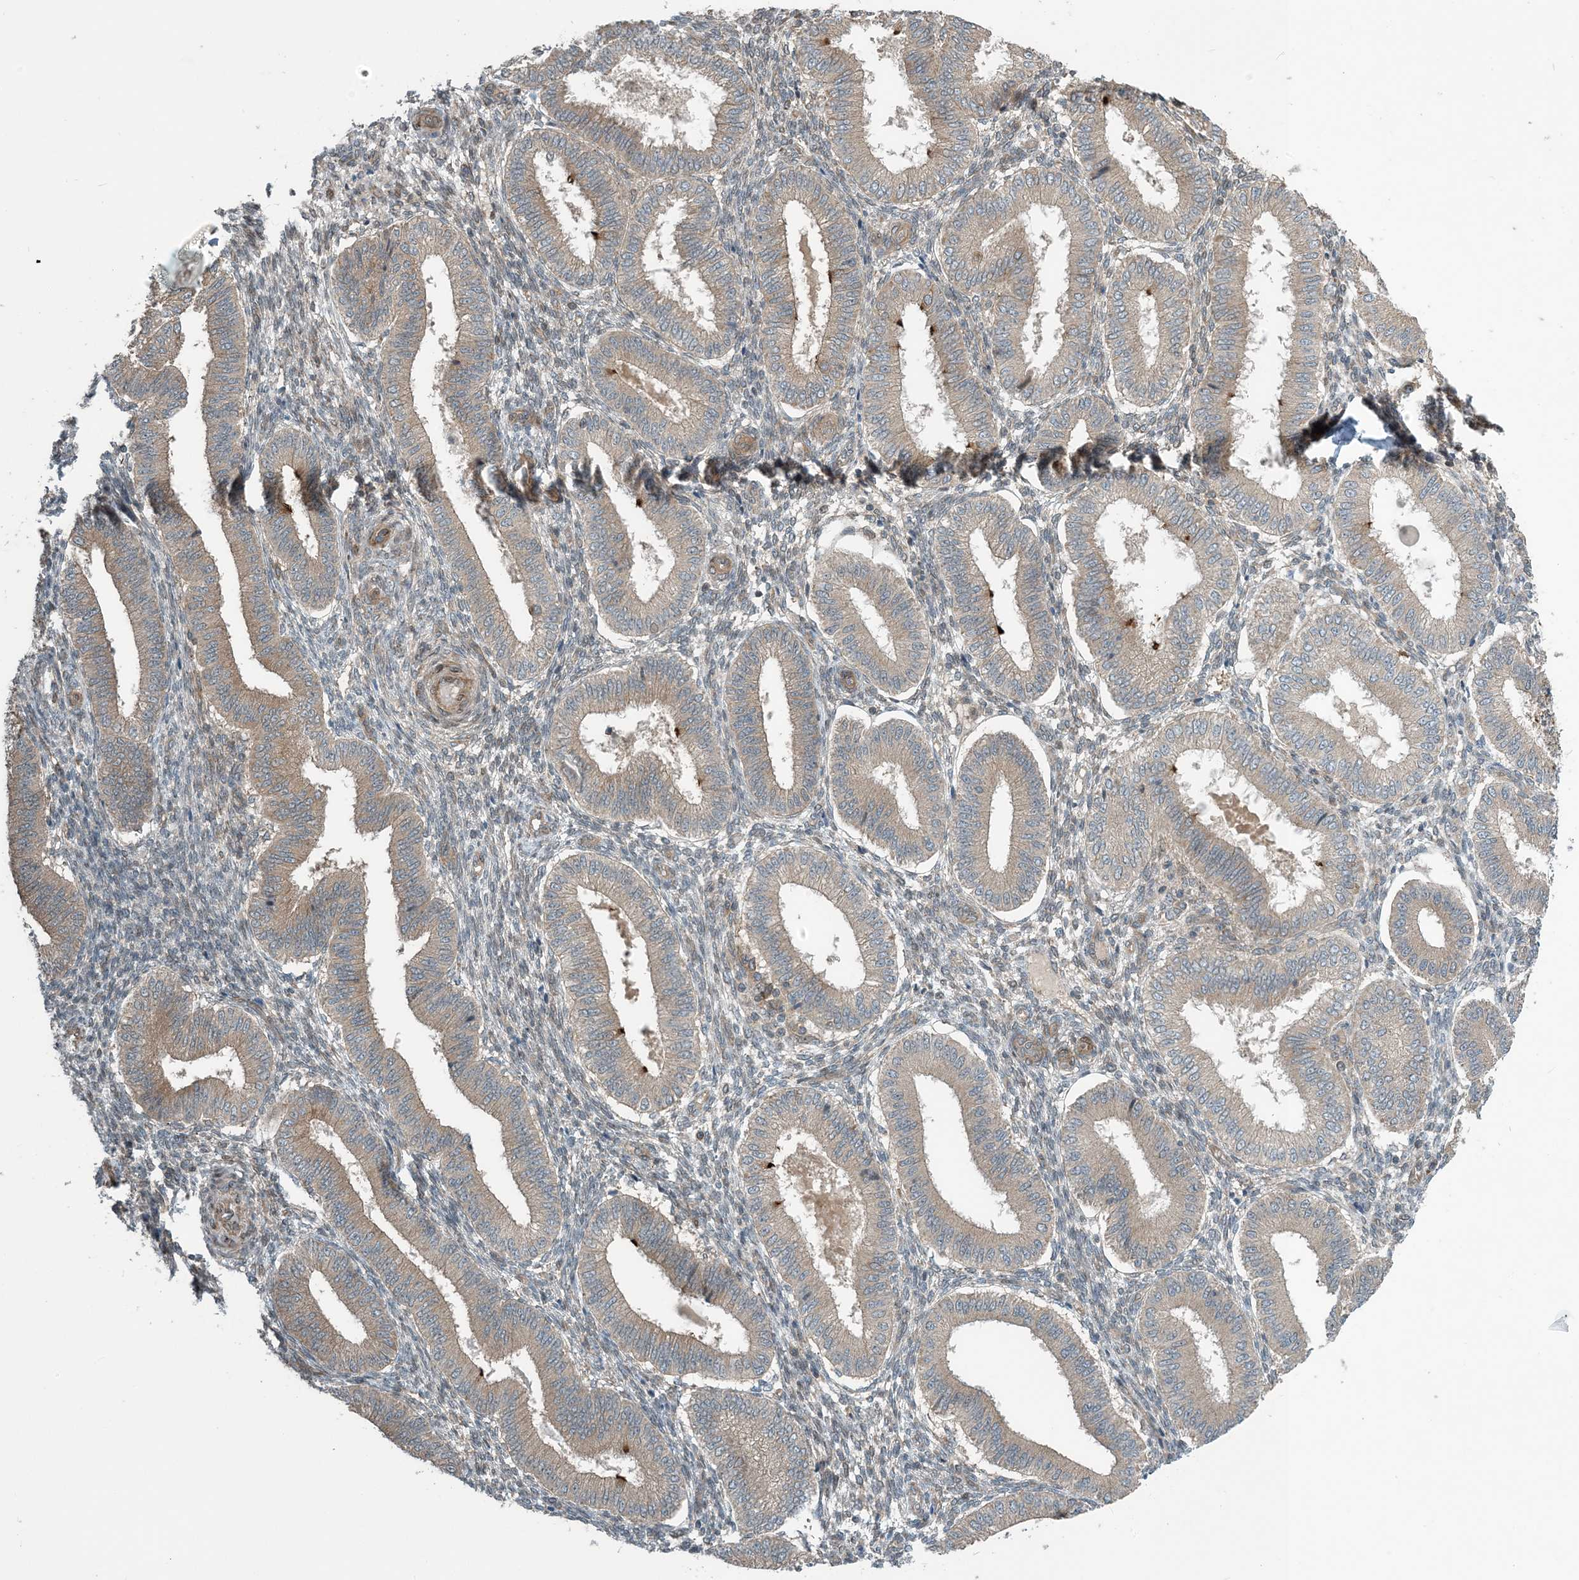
{"staining": {"intensity": "moderate", "quantity": "<25%", "location": "cytoplasmic/membranous"}, "tissue": "endometrium", "cell_type": "Cells in endometrial stroma", "image_type": "normal", "snomed": [{"axis": "morphology", "description": "Normal tissue, NOS"}, {"axis": "topography", "description": "Endometrium"}], "caption": "This image exhibits normal endometrium stained with IHC to label a protein in brown. The cytoplasmic/membranous of cells in endometrial stroma show moderate positivity for the protein. Nuclei are counter-stained blue.", "gene": "ZBTB3", "patient": {"sex": "female", "age": 39}}